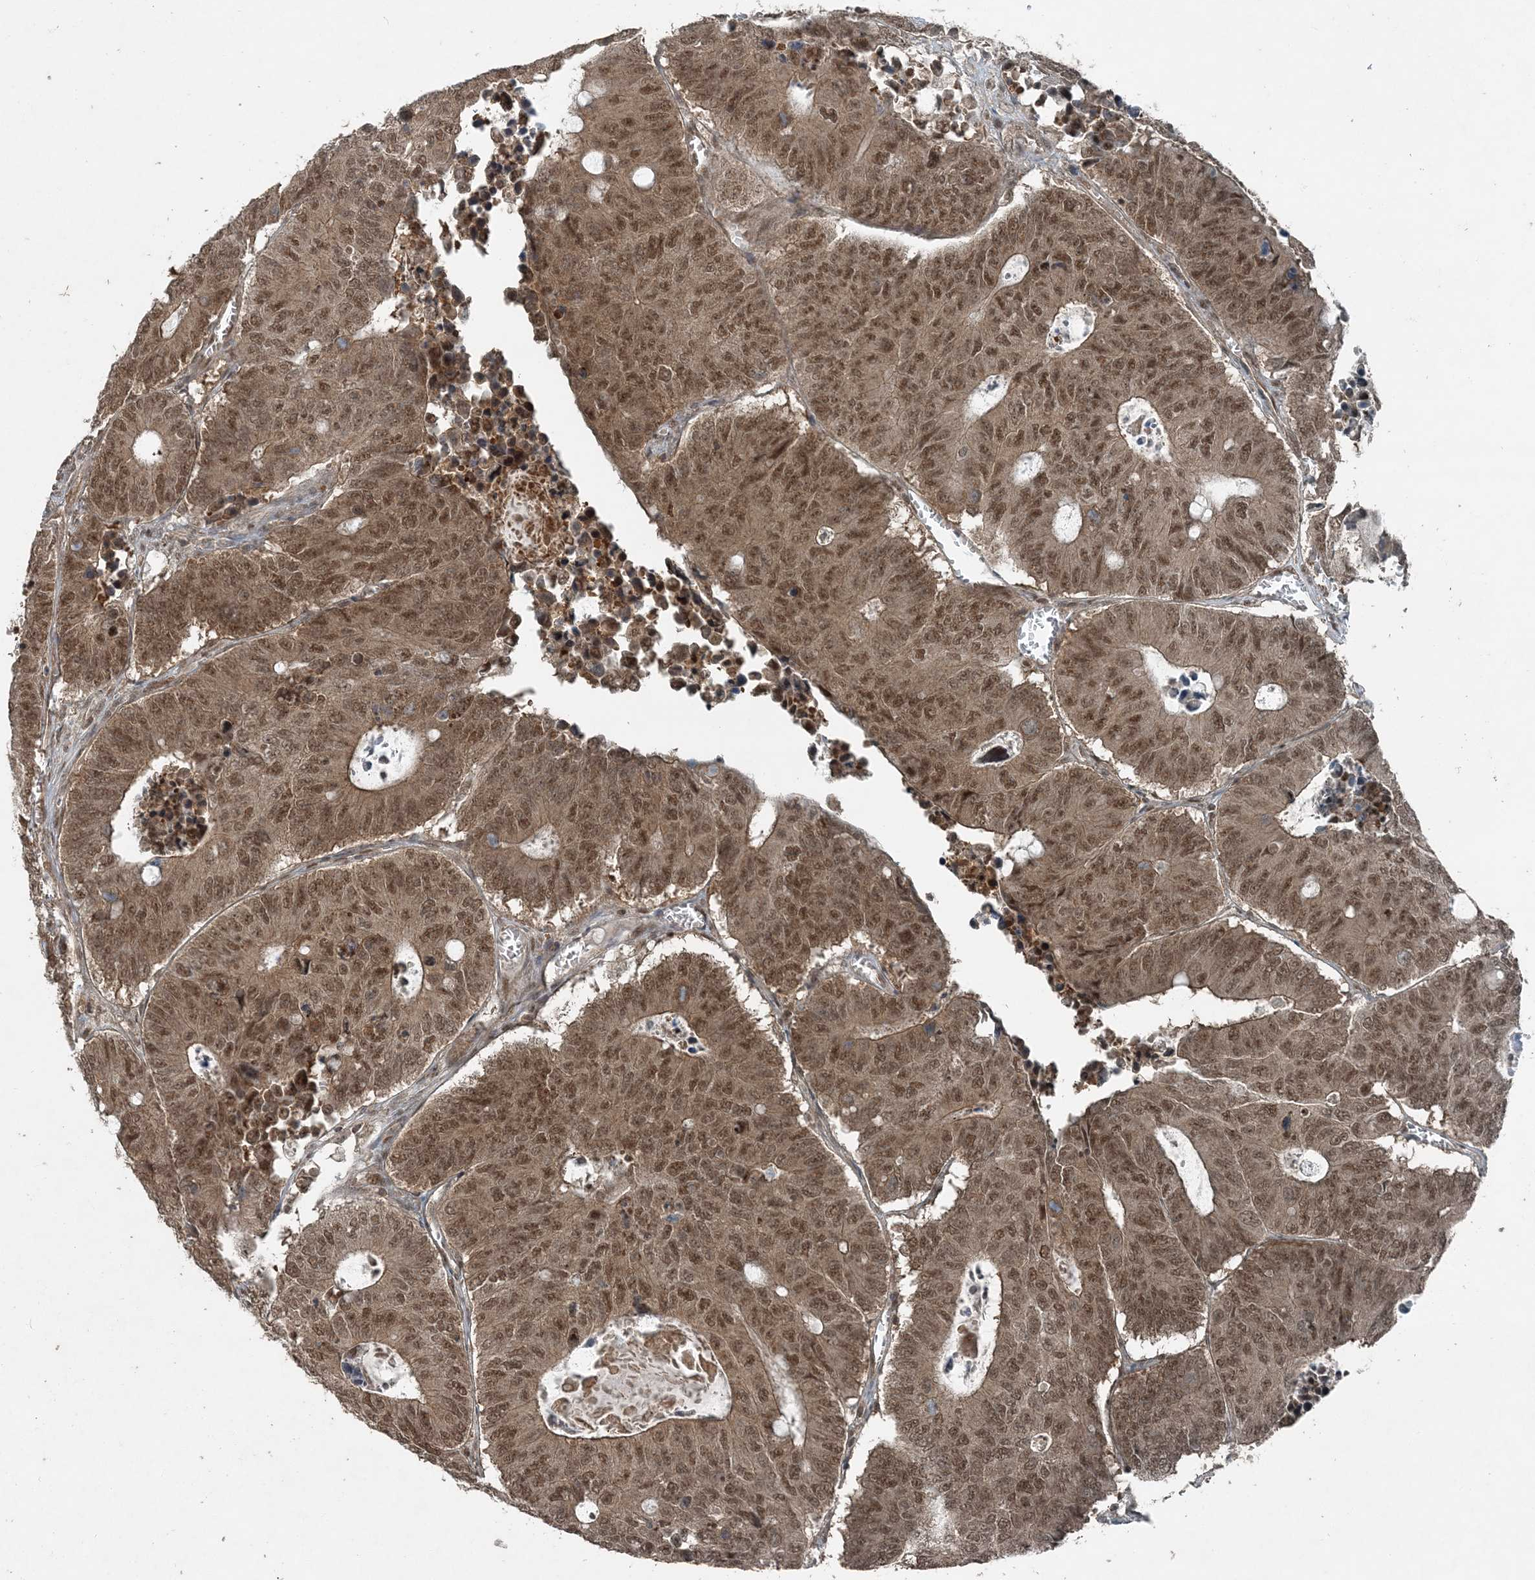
{"staining": {"intensity": "moderate", "quantity": ">75%", "location": "cytoplasmic/membranous,nuclear"}, "tissue": "colorectal cancer", "cell_type": "Tumor cells", "image_type": "cancer", "snomed": [{"axis": "morphology", "description": "Adenocarcinoma, NOS"}, {"axis": "topography", "description": "Colon"}], "caption": "An image showing moderate cytoplasmic/membranous and nuclear expression in approximately >75% of tumor cells in colorectal adenocarcinoma, as visualized by brown immunohistochemical staining.", "gene": "COPS7B", "patient": {"sex": "male", "age": 87}}